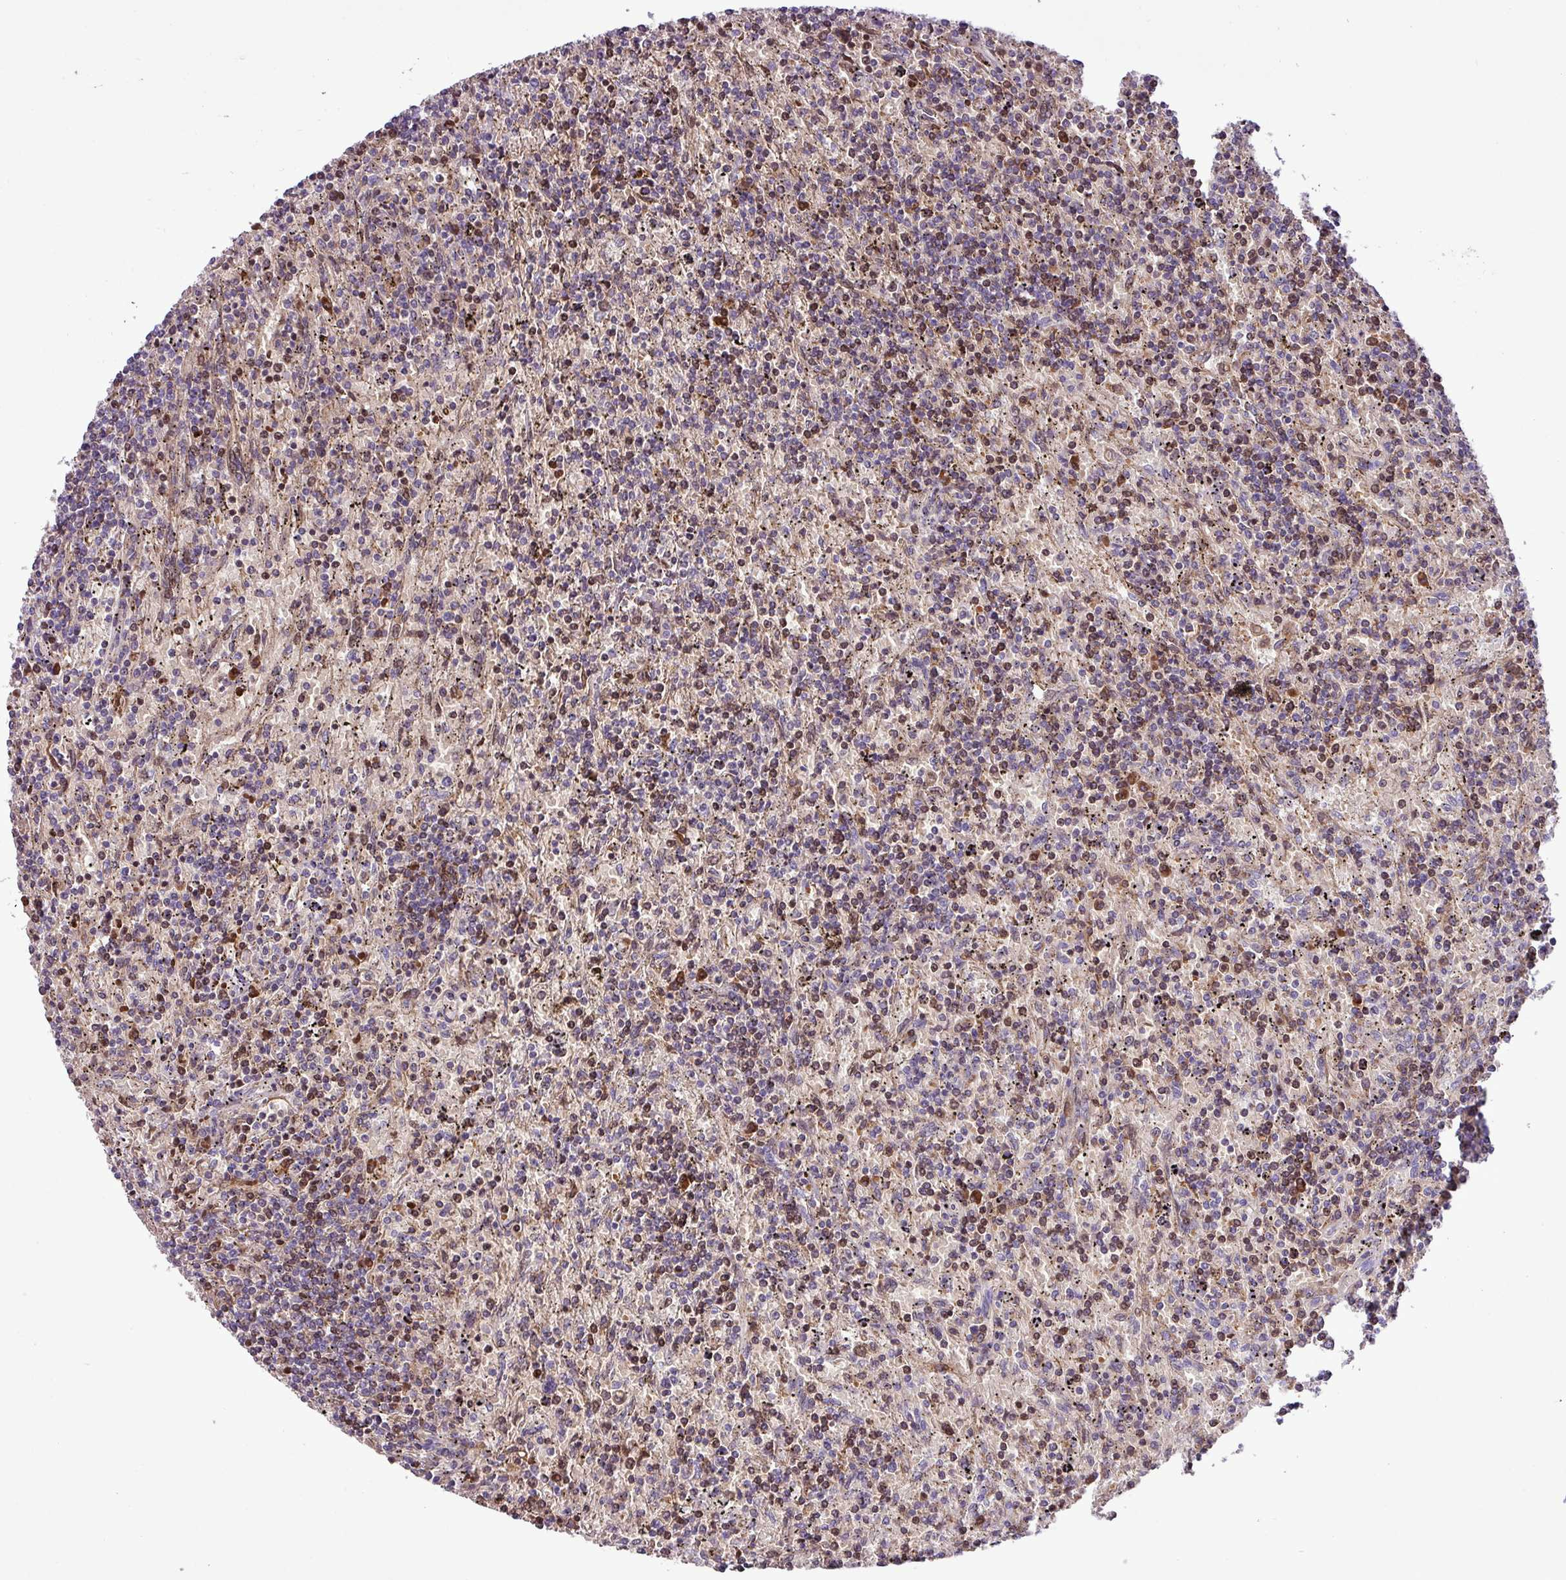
{"staining": {"intensity": "moderate", "quantity": "<25%", "location": "cytoplasmic/membranous"}, "tissue": "lymphoma", "cell_type": "Tumor cells", "image_type": "cancer", "snomed": [{"axis": "morphology", "description": "Malignant lymphoma, non-Hodgkin's type, Low grade"}, {"axis": "topography", "description": "Spleen"}], "caption": "Human lymphoma stained with a brown dye exhibits moderate cytoplasmic/membranous positive expression in about <25% of tumor cells.", "gene": "FAM183A", "patient": {"sex": "male", "age": 76}}